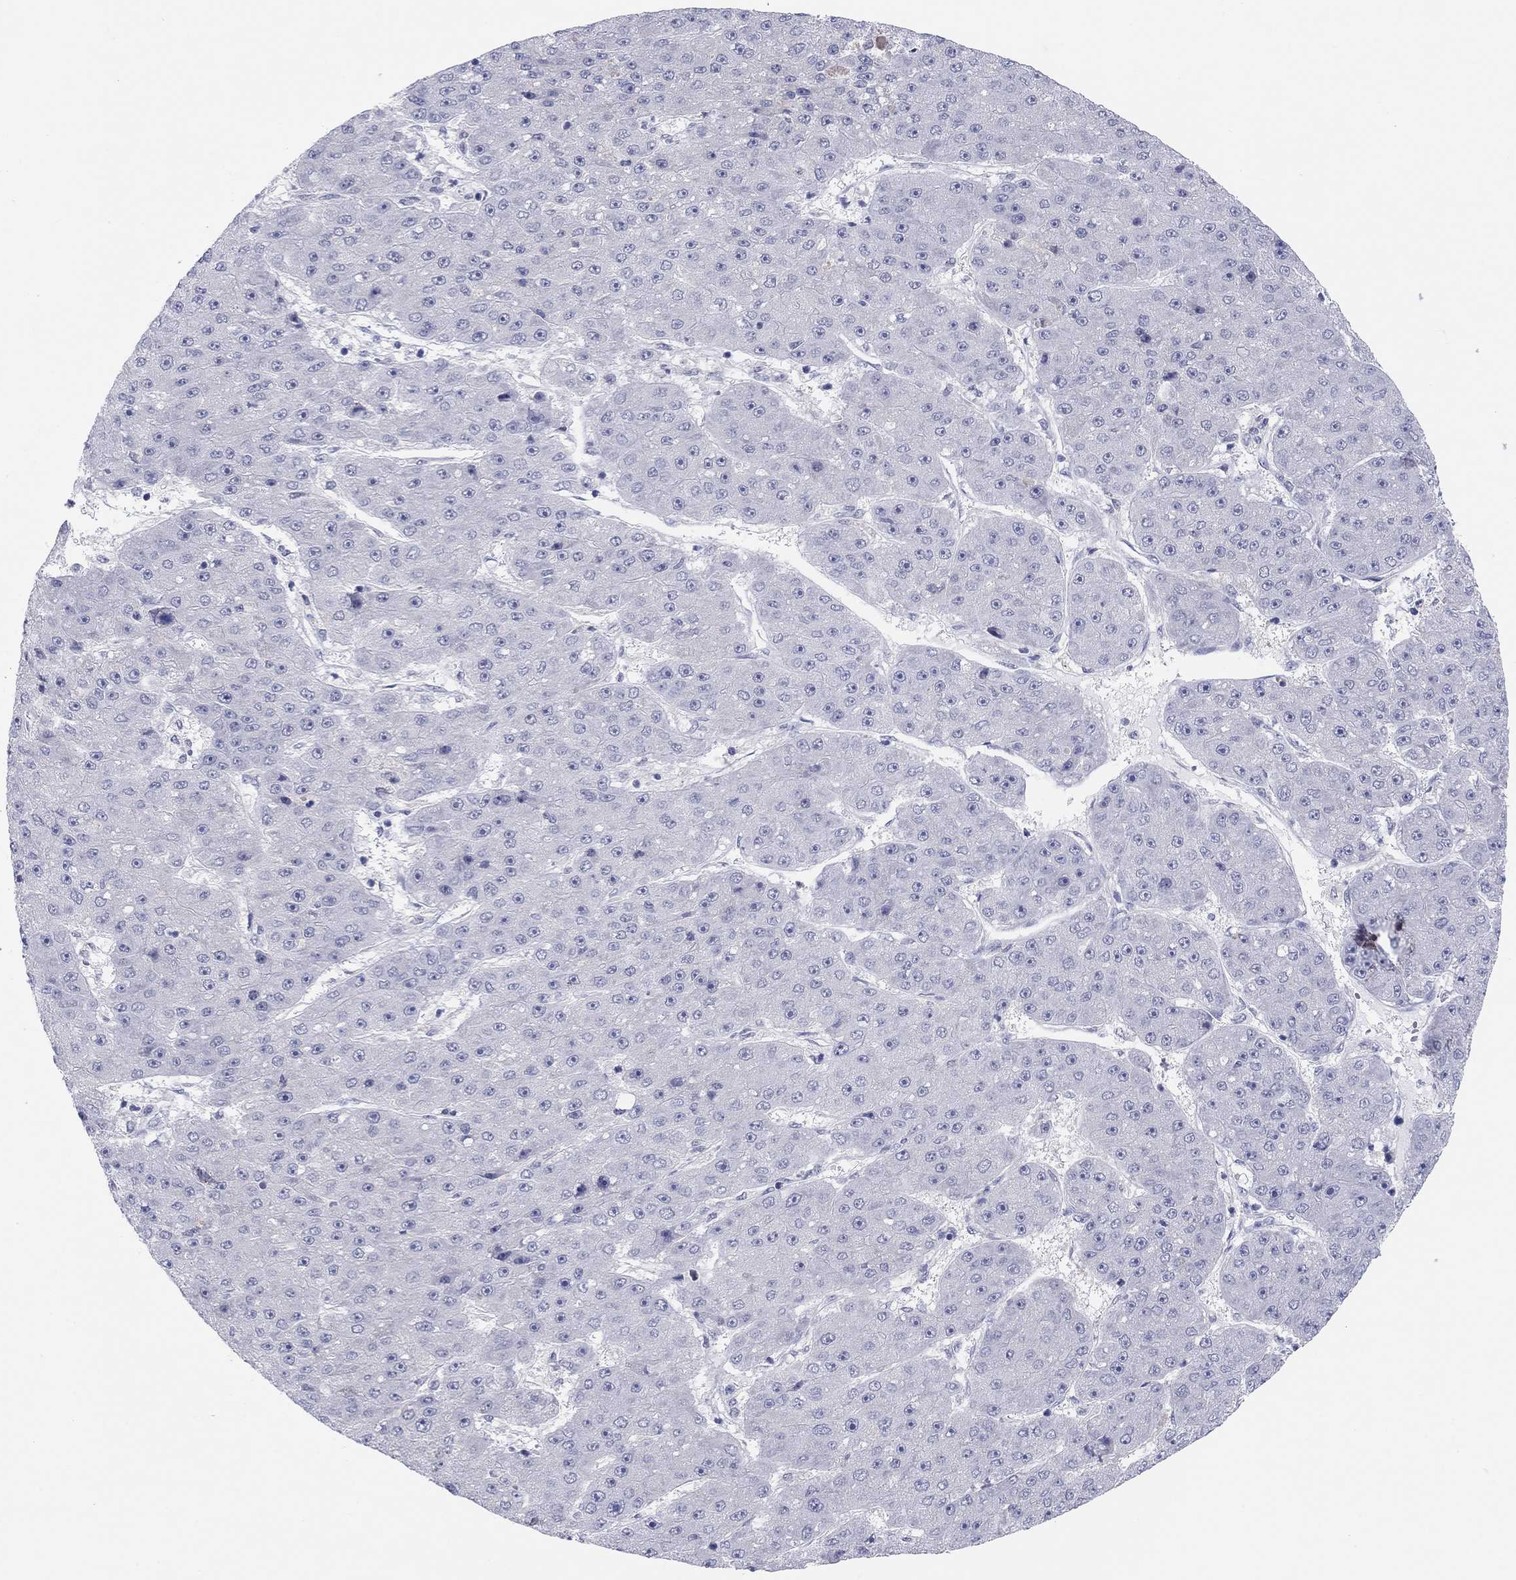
{"staining": {"intensity": "negative", "quantity": "none", "location": "none"}, "tissue": "liver cancer", "cell_type": "Tumor cells", "image_type": "cancer", "snomed": [{"axis": "morphology", "description": "Carcinoma, Hepatocellular, NOS"}, {"axis": "topography", "description": "Liver"}], "caption": "A high-resolution micrograph shows IHC staining of hepatocellular carcinoma (liver), which demonstrates no significant expression in tumor cells.", "gene": "PDXK", "patient": {"sex": "male", "age": 67}}